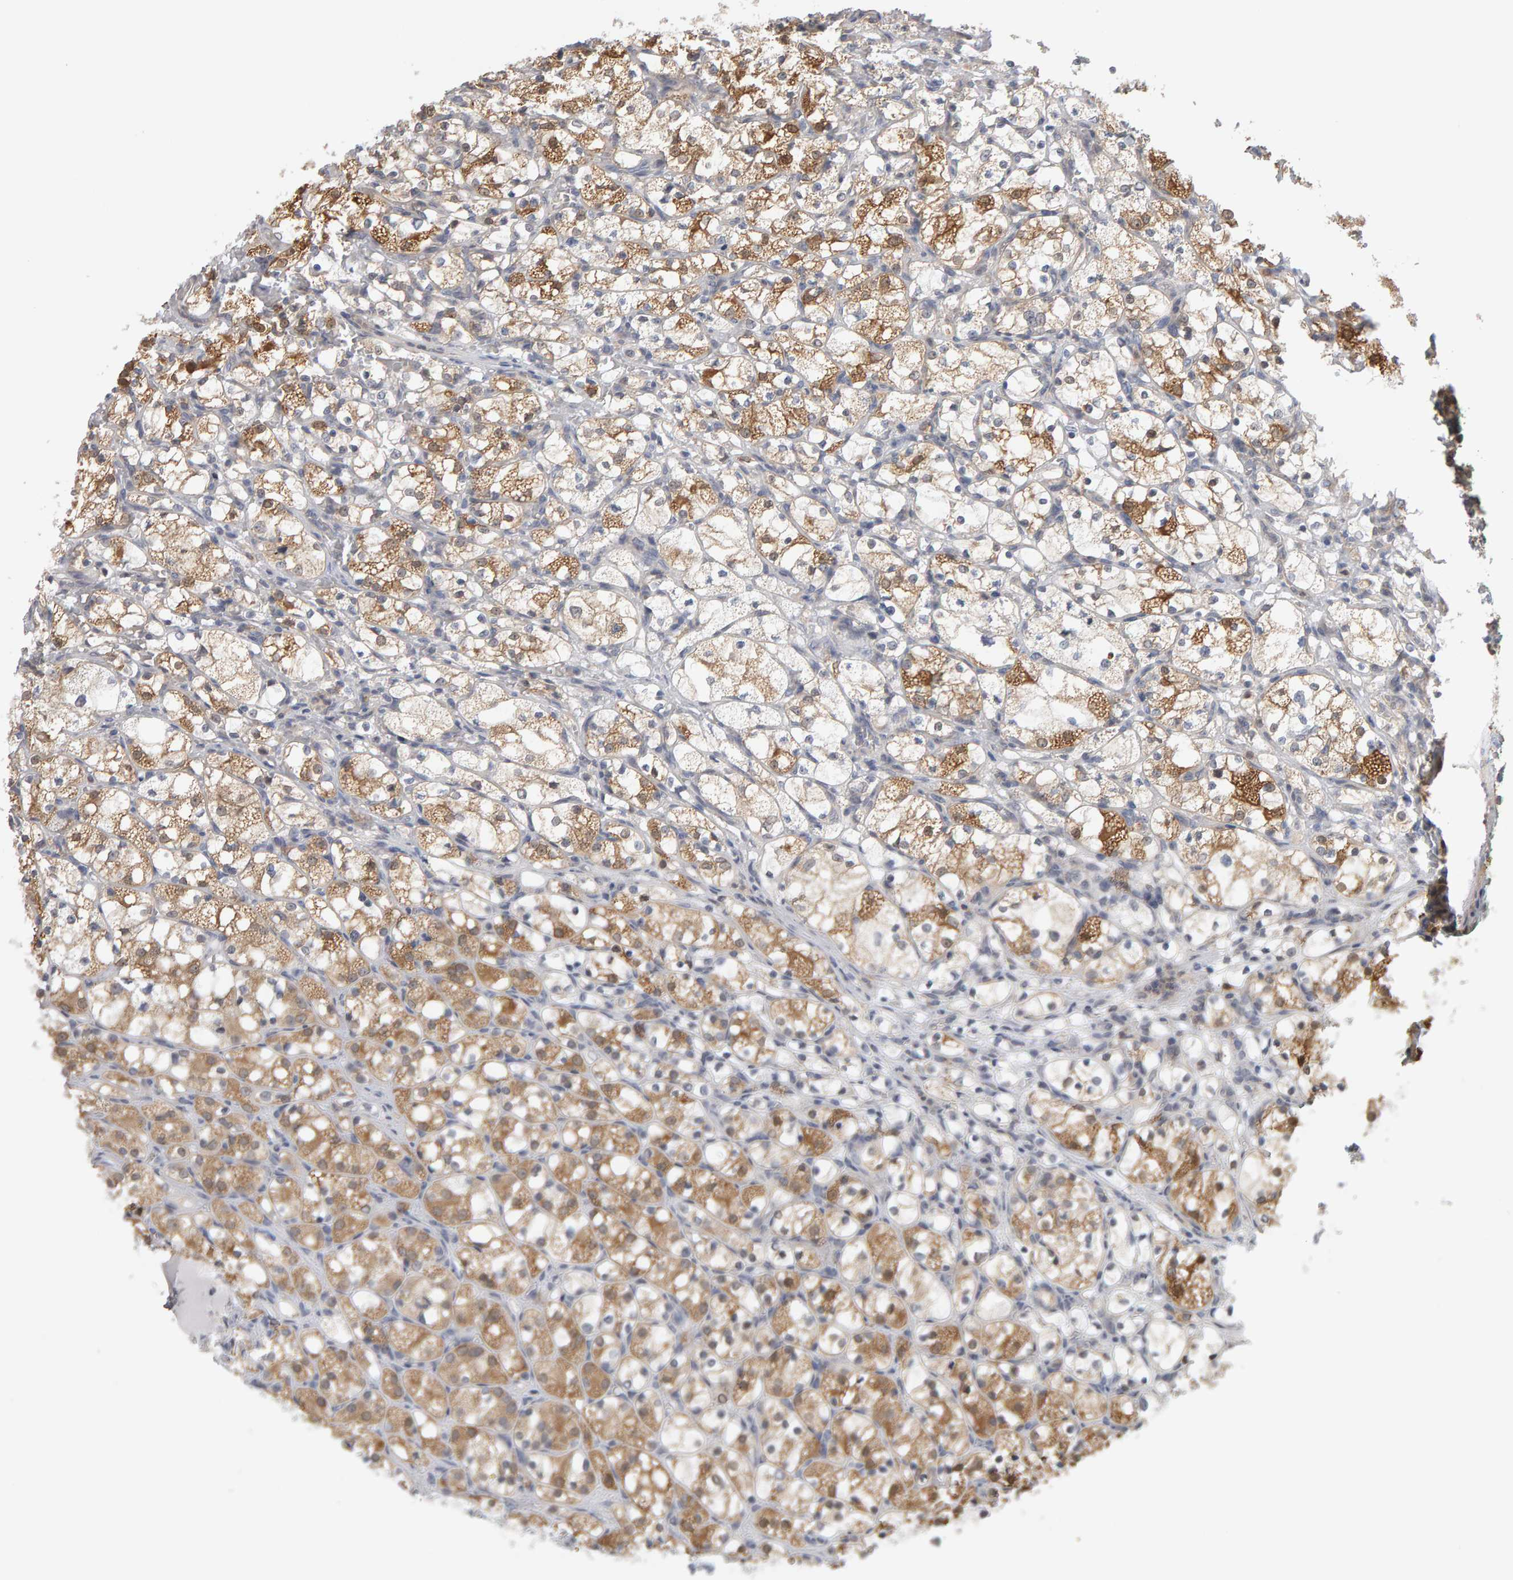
{"staining": {"intensity": "moderate", "quantity": "25%-75%", "location": "cytoplasmic/membranous"}, "tissue": "renal cancer", "cell_type": "Tumor cells", "image_type": "cancer", "snomed": [{"axis": "morphology", "description": "Adenocarcinoma, NOS"}, {"axis": "topography", "description": "Kidney"}], "caption": "IHC image of renal adenocarcinoma stained for a protein (brown), which exhibits medium levels of moderate cytoplasmic/membranous expression in about 25%-75% of tumor cells.", "gene": "MSRA", "patient": {"sex": "female", "age": 69}}